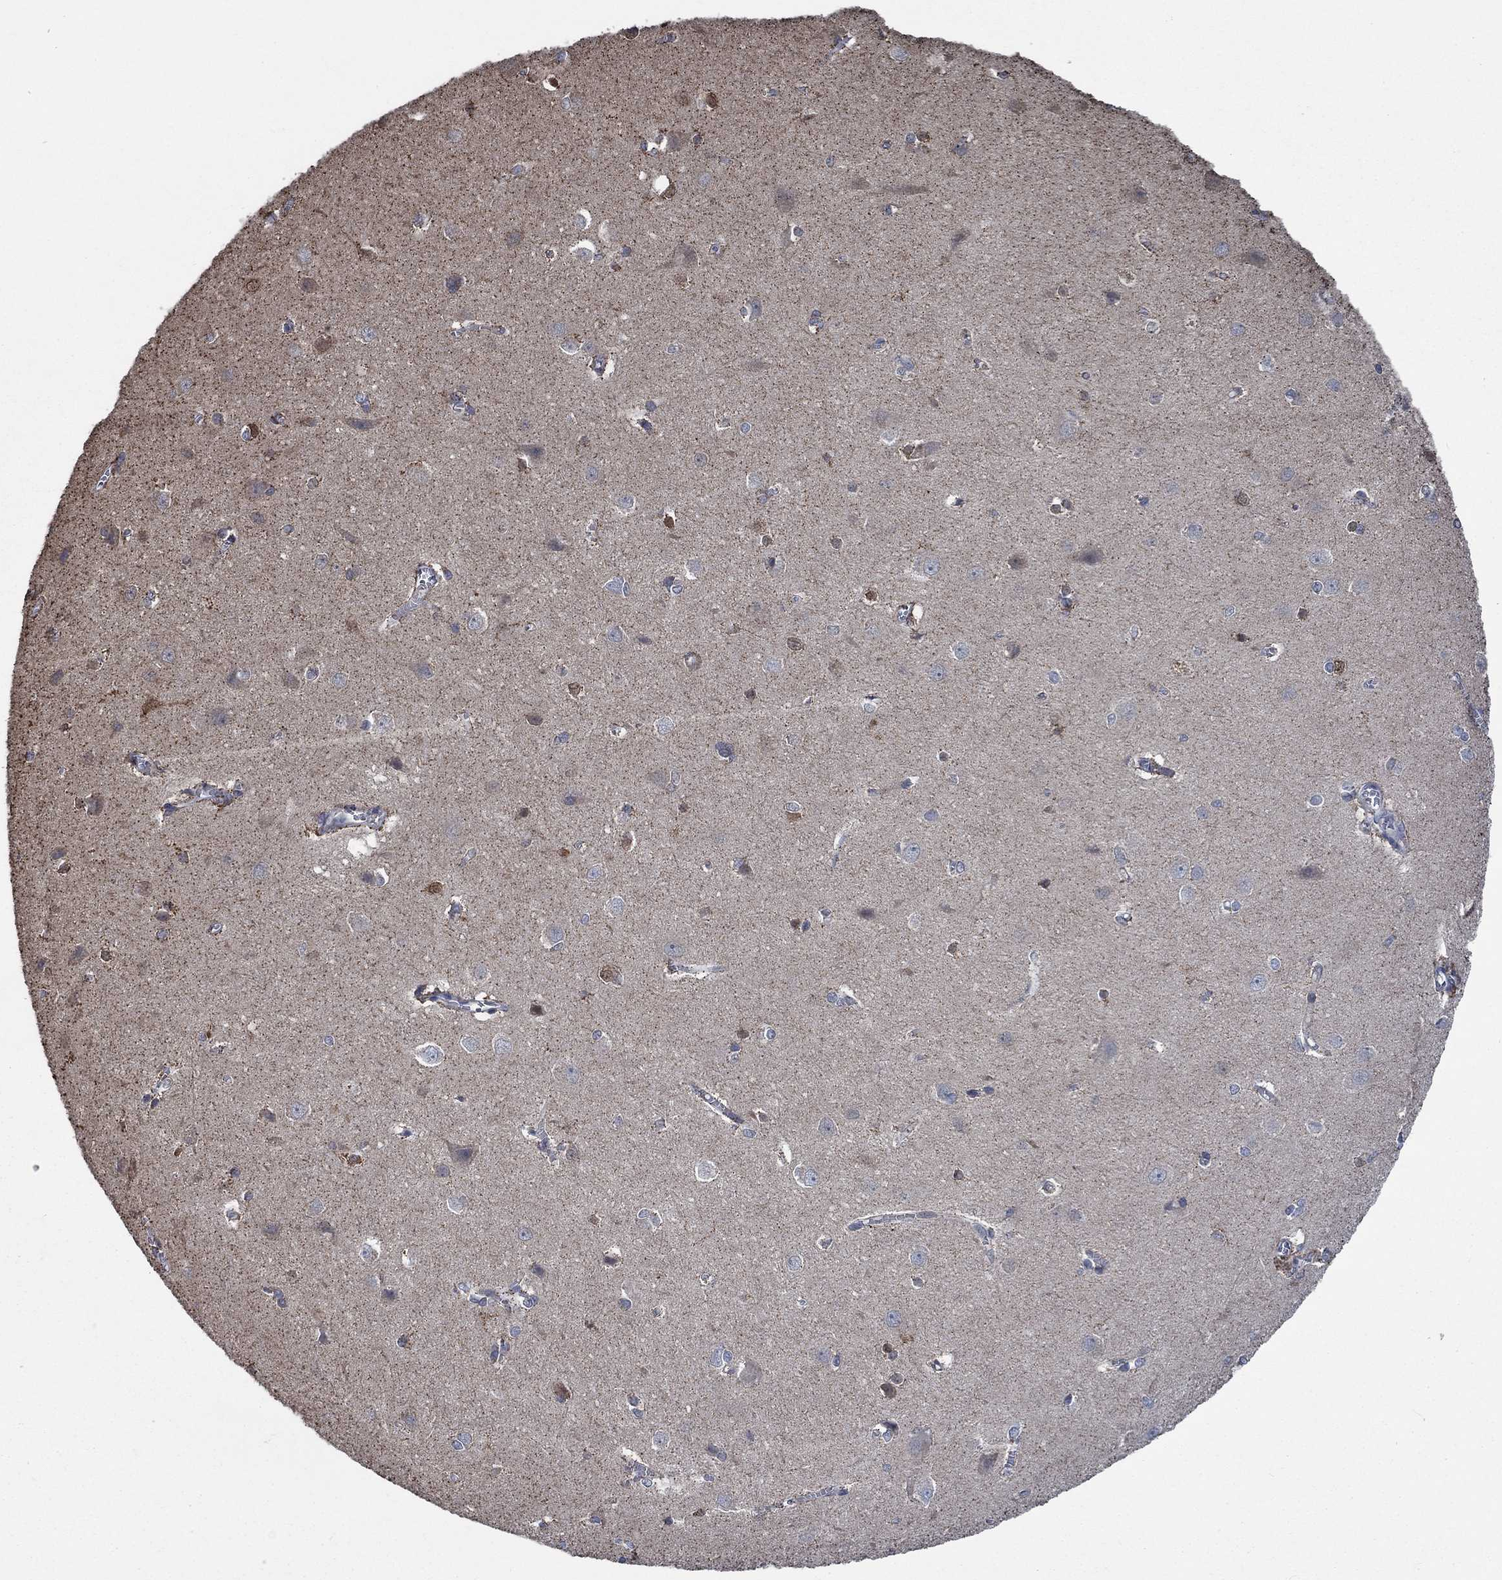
{"staining": {"intensity": "negative", "quantity": "none", "location": "none"}, "tissue": "cerebral cortex", "cell_type": "Endothelial cells", "image_type": "normal", "snomed": [{"axis": "morphology", "description": "Normal tissue, NOS"}, {"axis": "topography", "description": "Cerebral cortex"}], "caption": "Cerebral cortex stained for a protein using immunohistochemistry (IHC) displays no positivity endothelial cells.", "gene": "STXBP6", "patient": {"sex": "male", "age": 37}}